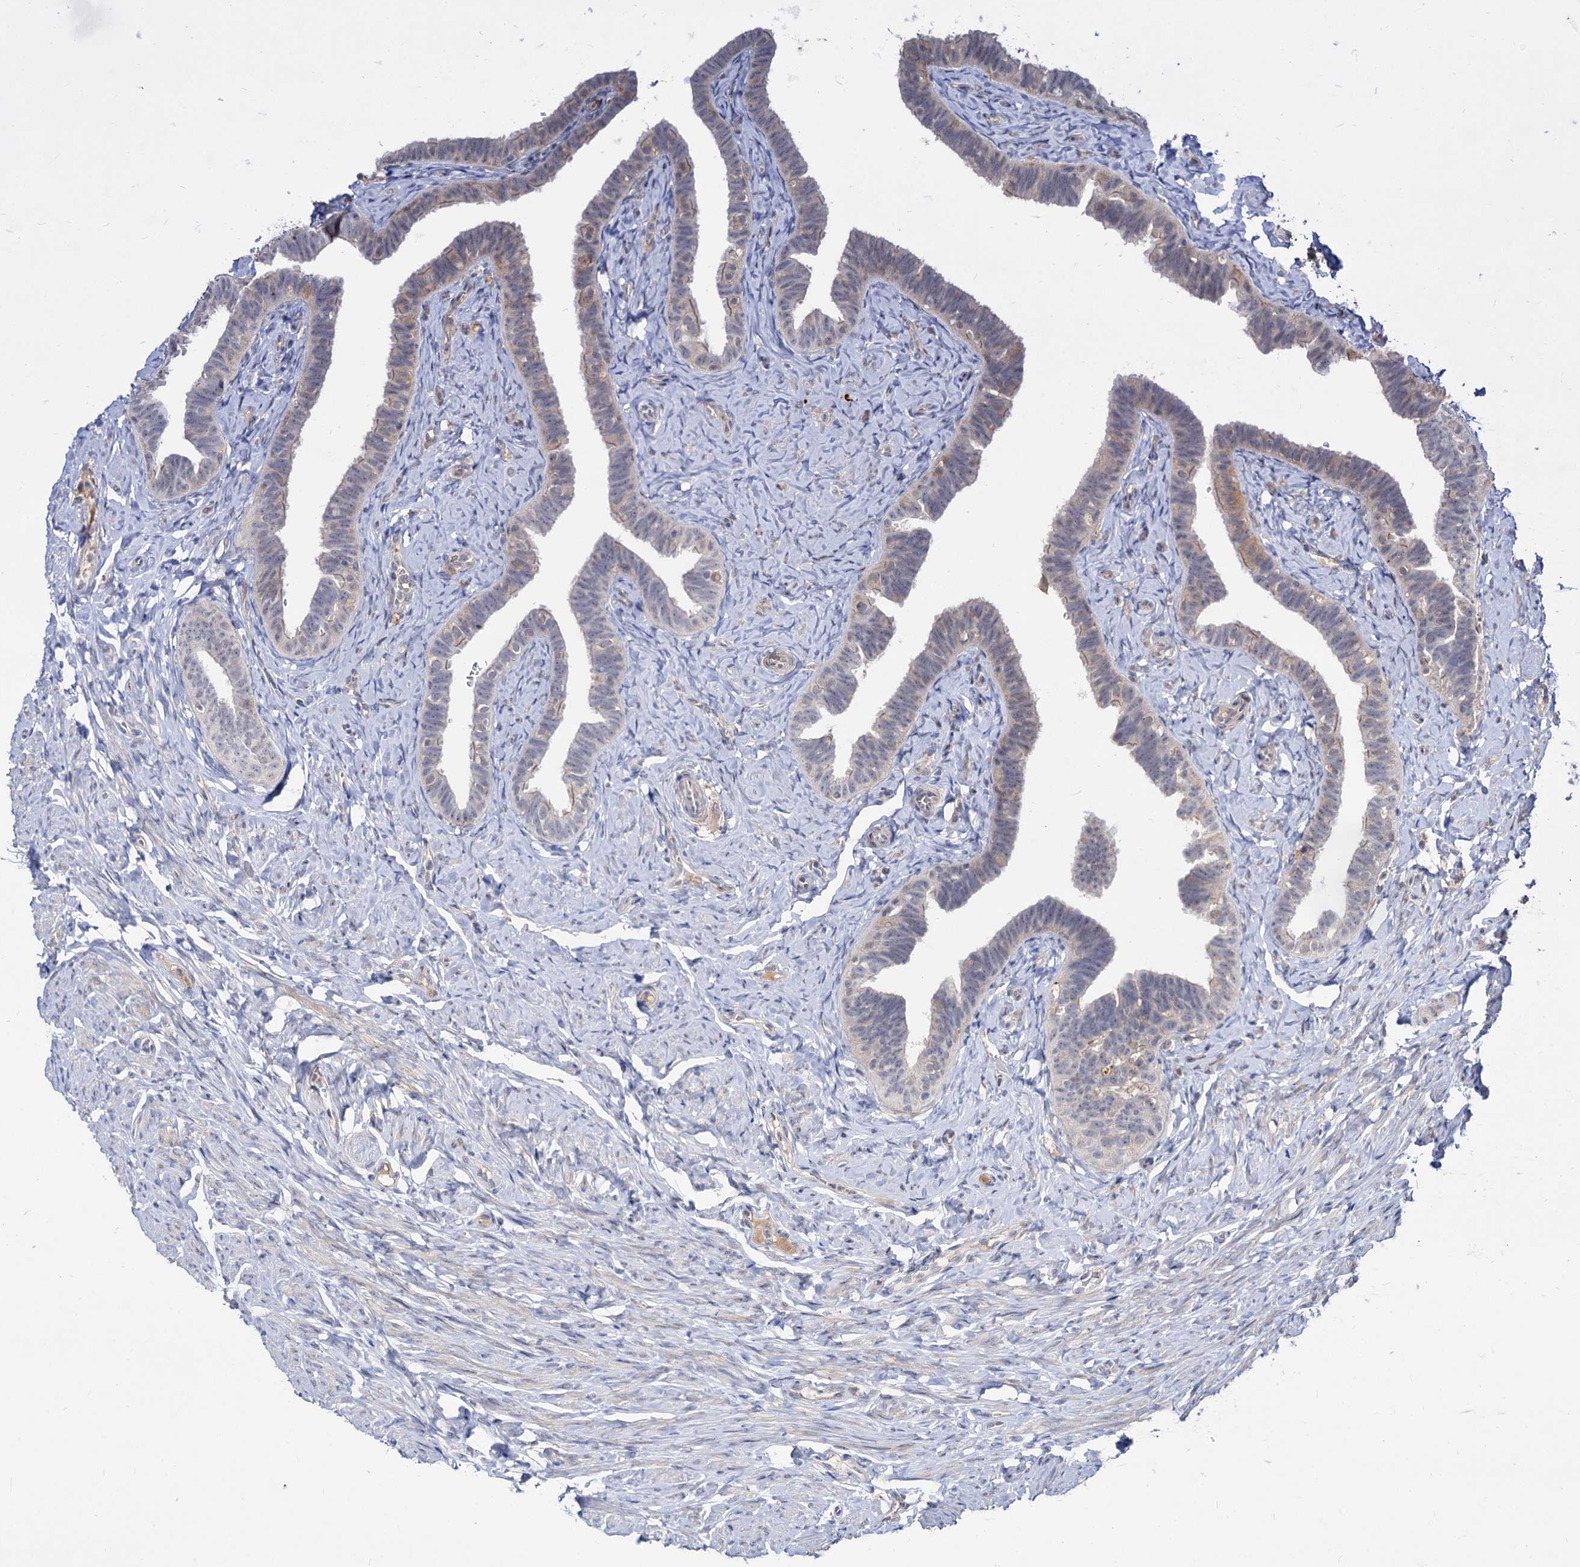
{"staining": {"intensity": "negative", "quantity": "none", "location": "none"}, "tissue": "fallopian tube", "cell_type": "Glandular cells", "image_type": "normal", "snomed": [{"axis": "morphology", "description": "Normal tissue, NOS"}, {"axis": "topography", "description": "Fallopian tube"}], "caption": "Fallopian tube stained for a protein using IHC exhibits no expression glandular cells.", "gene": "NEK10", "patient": {"sex": "female", "age": 39}}